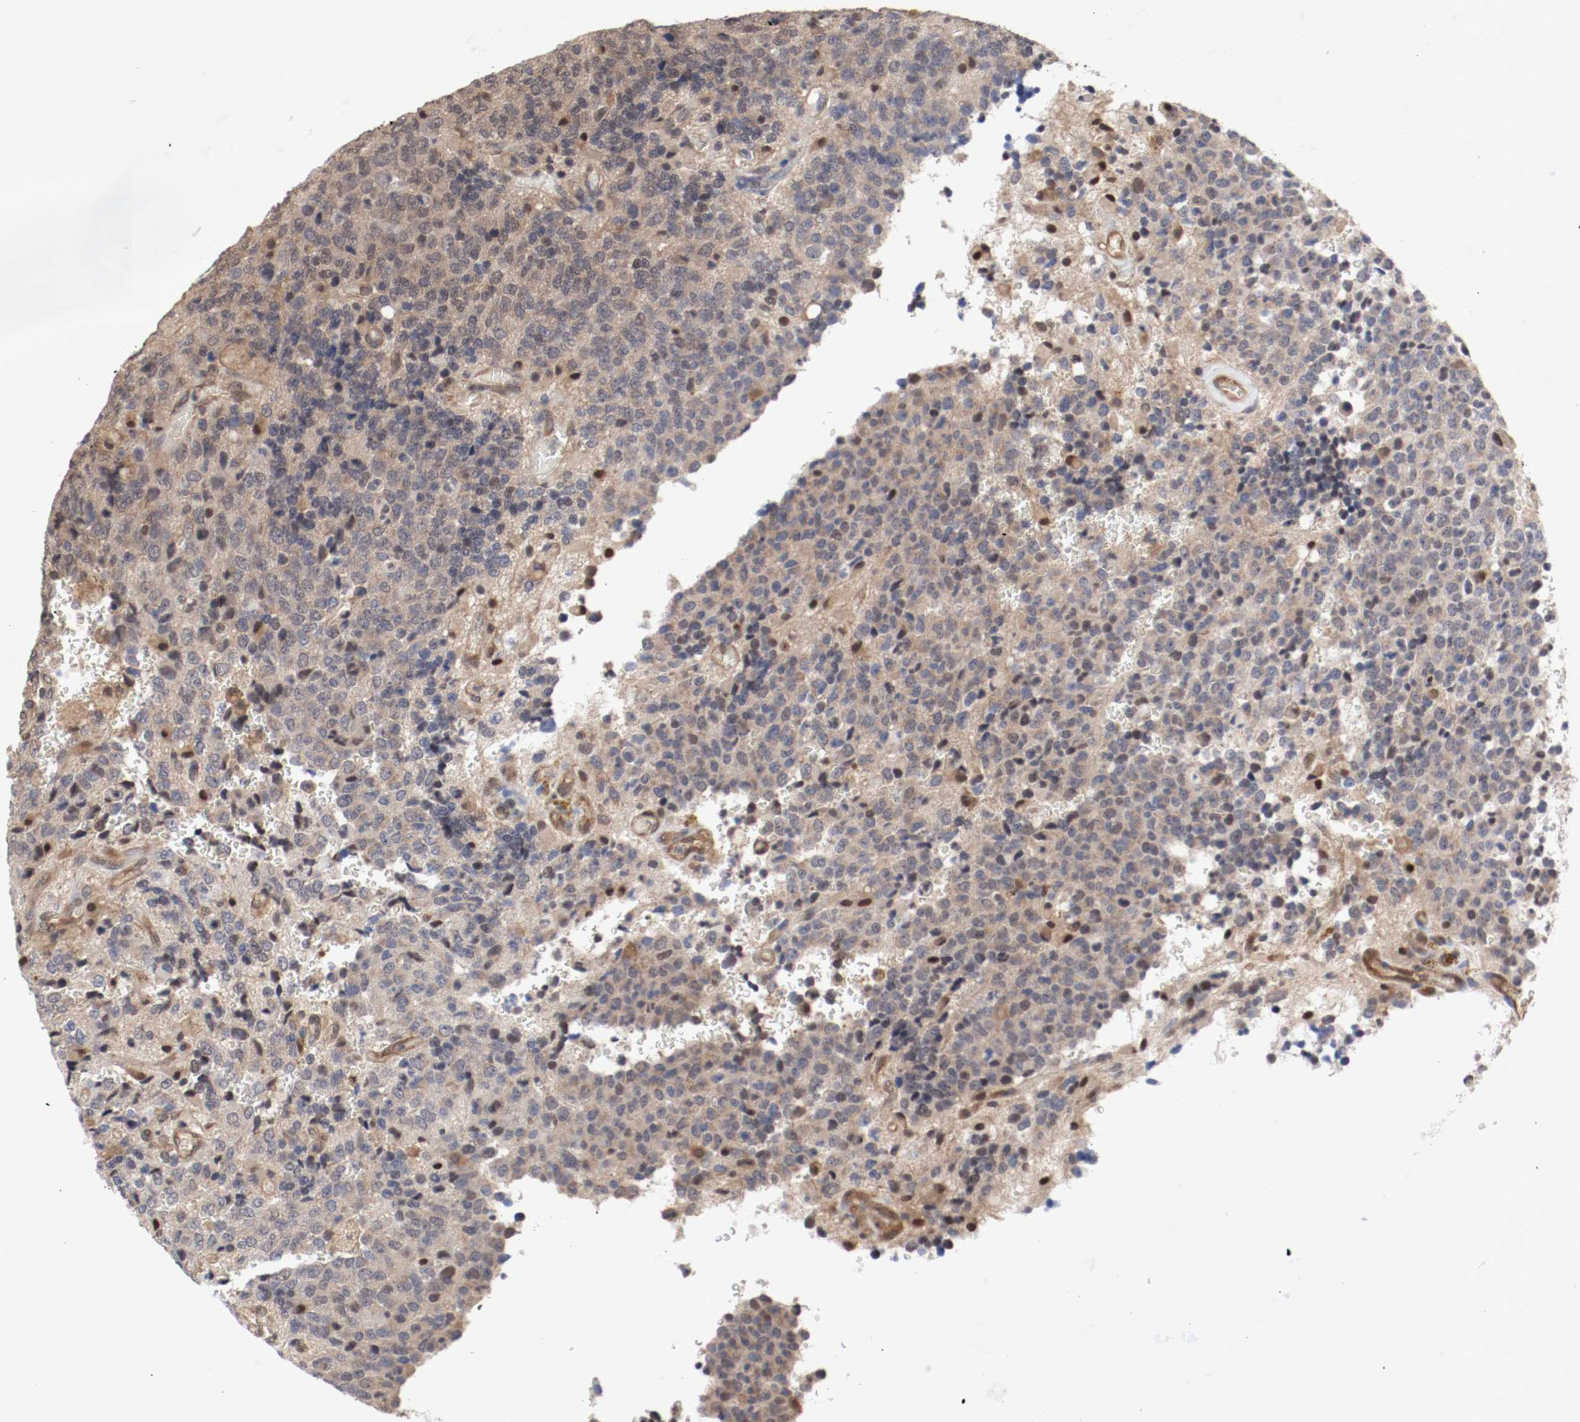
{"staining": {"intensity": "moderate", "quantity": ">75%", "location": "cytoplasmic/membranous"}, "tissue": "glioma", "cell_type": "Tumor cells", "image_type": "cancer", "snomed": [{"axis": "morphology", "description": "Glioma, malignant, High grade"}, {"axis": "topography", "description": "pancreas cauda"}], "caption": "Glioma stained for a protein reveals moderate cytoplasmic/membranous positivity in tumor cells. (Stains: DAB in brown, nuclei in blue, Microscopy: brightfield microscopy at high magnification).", "gene": "AFG3L2", "patient": {"sex": "male", "age": 60}}